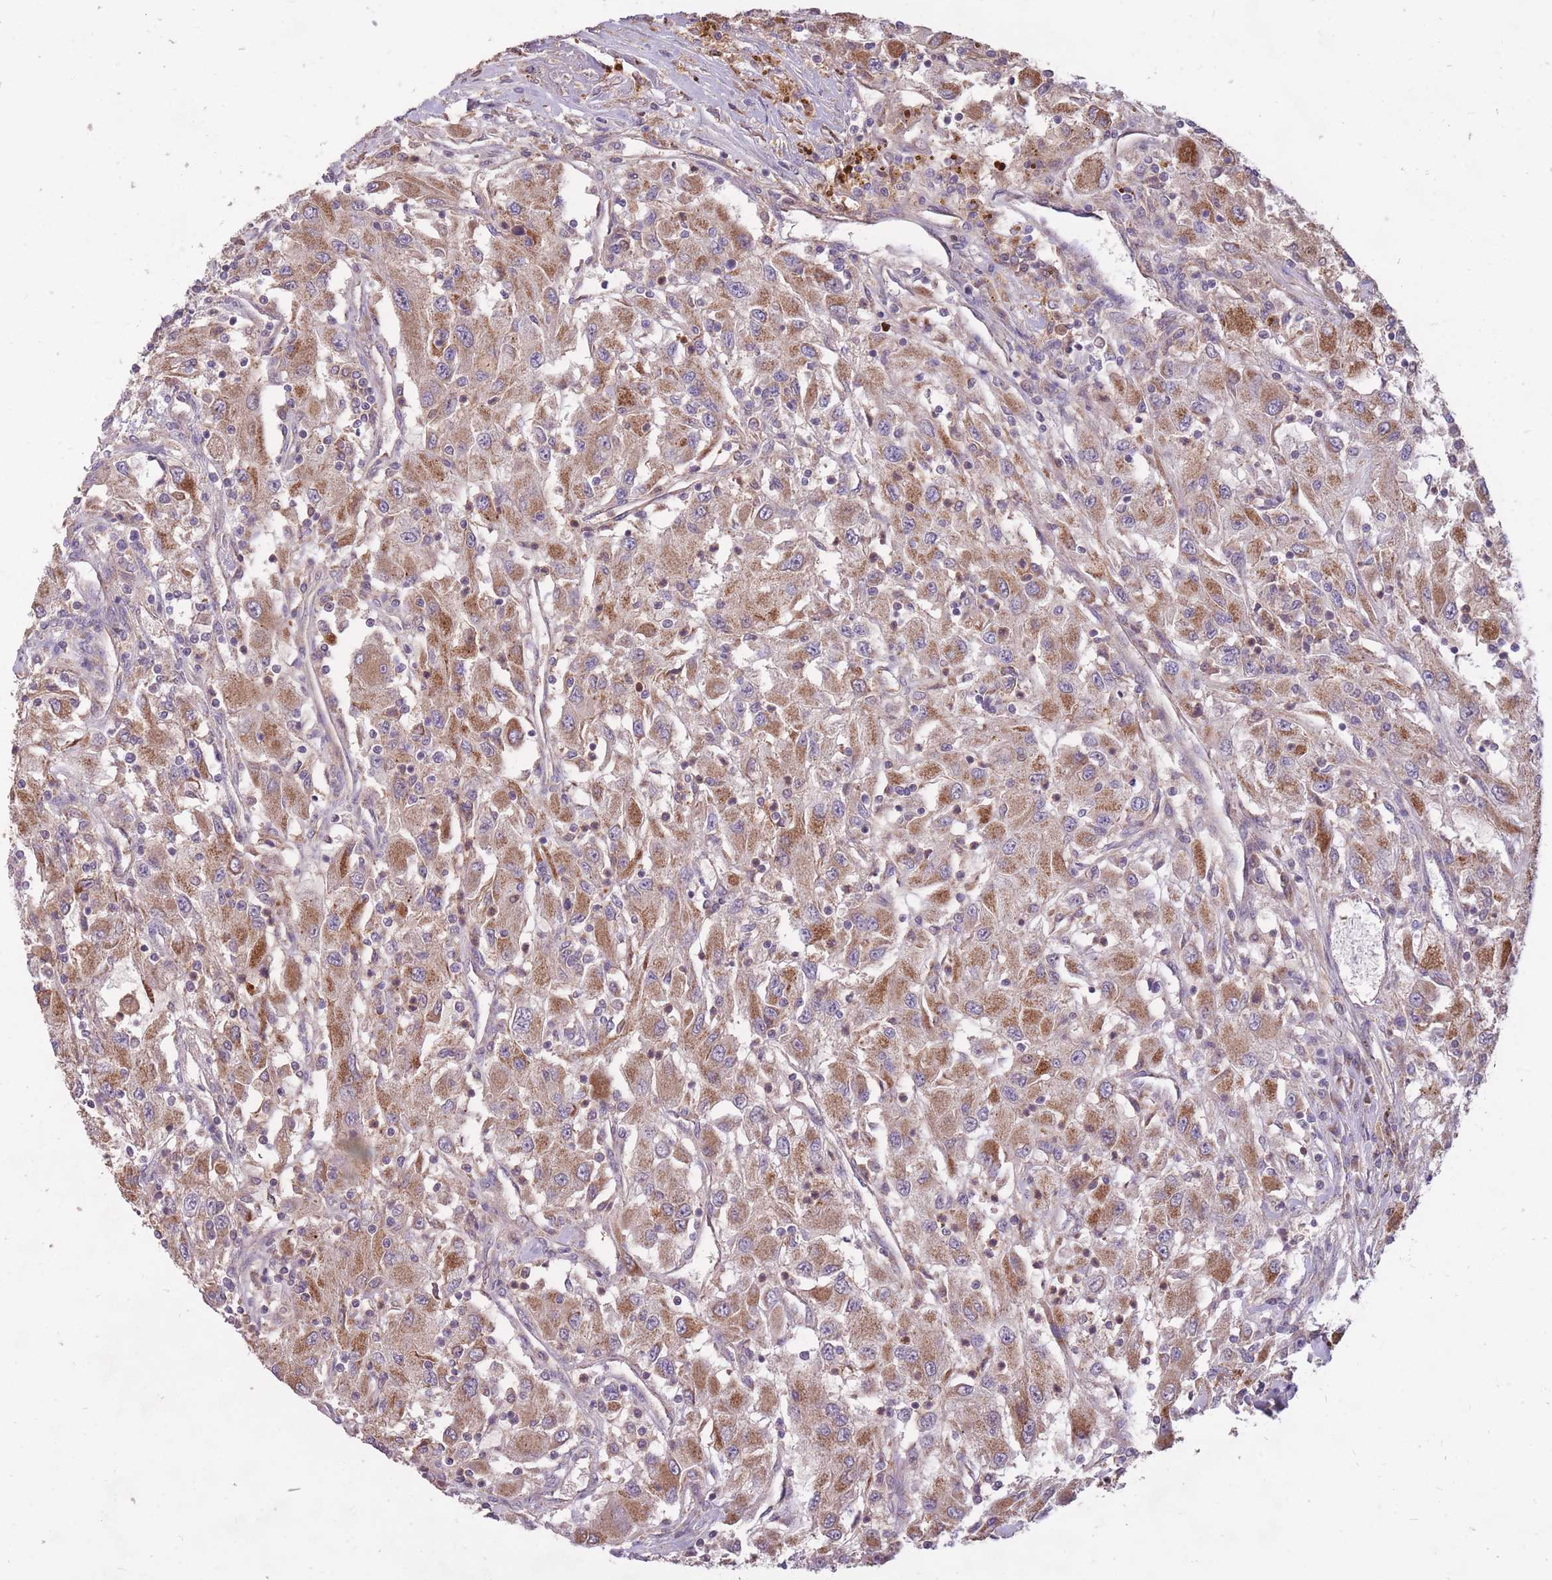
{"staining": {"intensity": "moderate", "quantity": ">75%", "location": "cytoplasmic/membranous"}, "tissue": "renal cancer", "cell_type": "Tumor cells", "image_type": "cancer", "snomed": [{"axis": "morphology", "description": "Adenocarcinoma, NOS"}, {"axis": "topography", "description": "Kidney"}], "caption": "The photomicrograph shows staining of renal adenocarcinoma, revealing moderate cytoplasmic/membranous protein positivity (brown color) within tumor cells.", "gene": "IGF2BP2", "patient": {"sex": "female", "age": 67}}